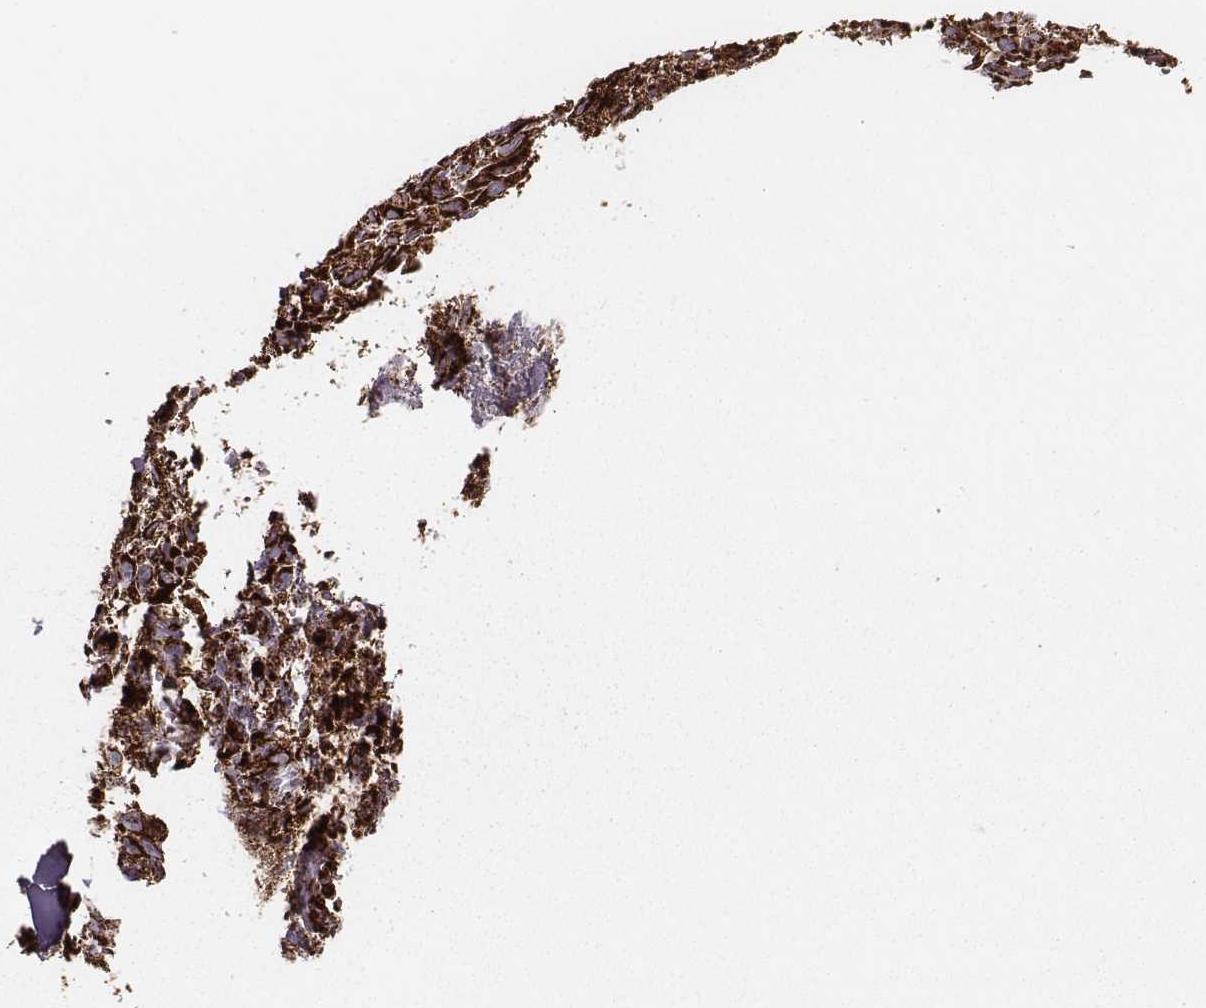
{"staining": {"intensity": "strong", "quantity": ">75%", "location": "cytoplasmic/membranous"}, "tissue": "melanoma", "cell_type": "Tumor cells", "image_type": "cancer", "snomed": [{"axis": "morphology", "description": "Malignant melanoma, NOS"}, {"axis": "topography", "description": "Skin"}], "caption": "Immunohistochemical staining of human melanoma displays high levels of strong cytoplasmic/membranous expression in approximately >75% of tumor cells. (IHC, brightfield microscopy, high magnification).", "gene": "TUFM", "patient": {"sex": "male", "age": 83}}